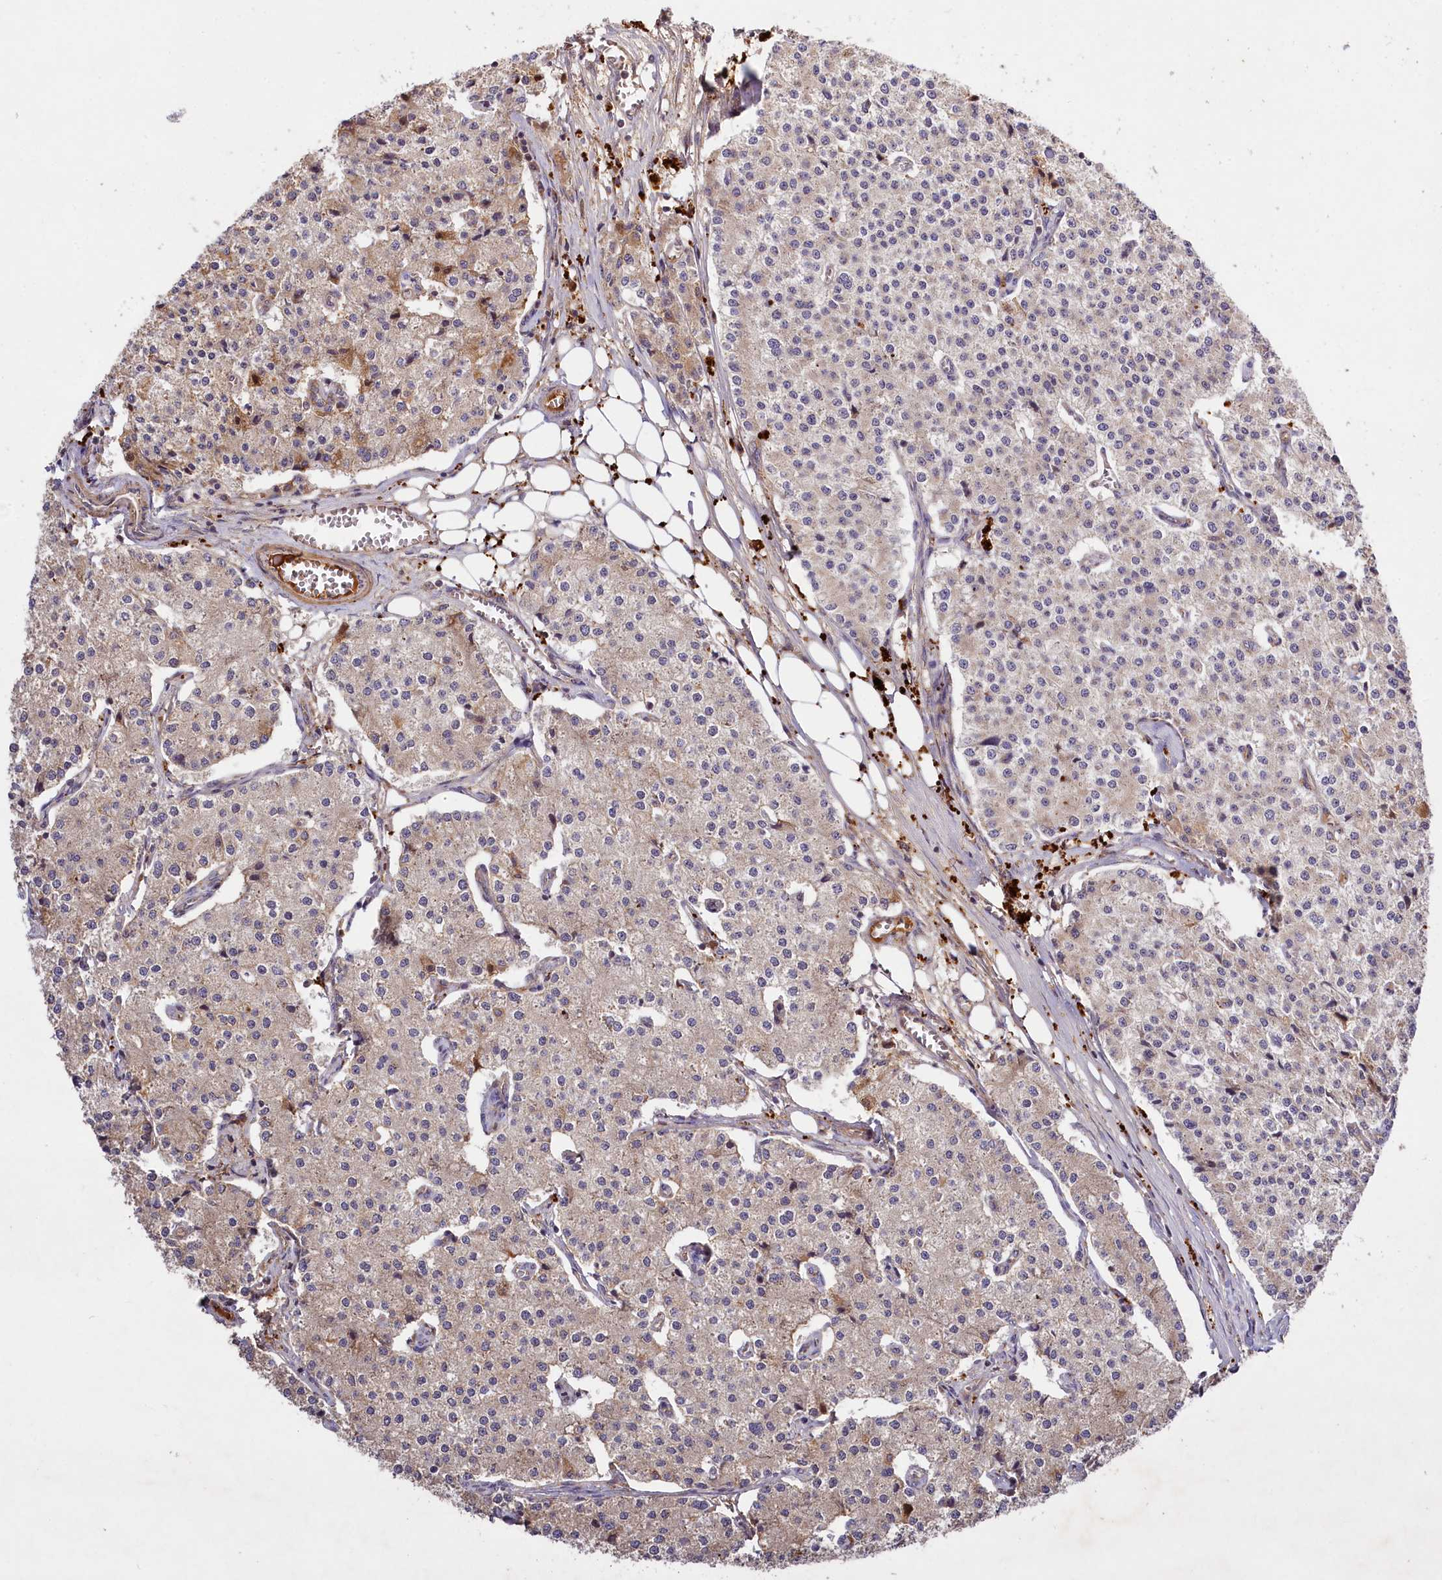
{"staining": {"intensity": "negative", "quantity": "none", "location": "none"}, "tissue": "carcinoid", "cell_type": "Tumor cells", "image_type": "cancer", "snomed": [{"axis": "morphology", "description": "Carcinoid, malignant, NOS"}, {"axis": "topography", "description": "Colon"}], "caption": "Immunohistochemistry (IHC) image of neoplastic tissue: human carcinoid (malignant) stained with DAB demonstrates no significant protein positivity in tumor cells. (Immunohistochemistry (IHC), brightfield microscopy, high magnification).", "gene": "MCF2L2", "patient": {"sex": "female", "age": 52}}